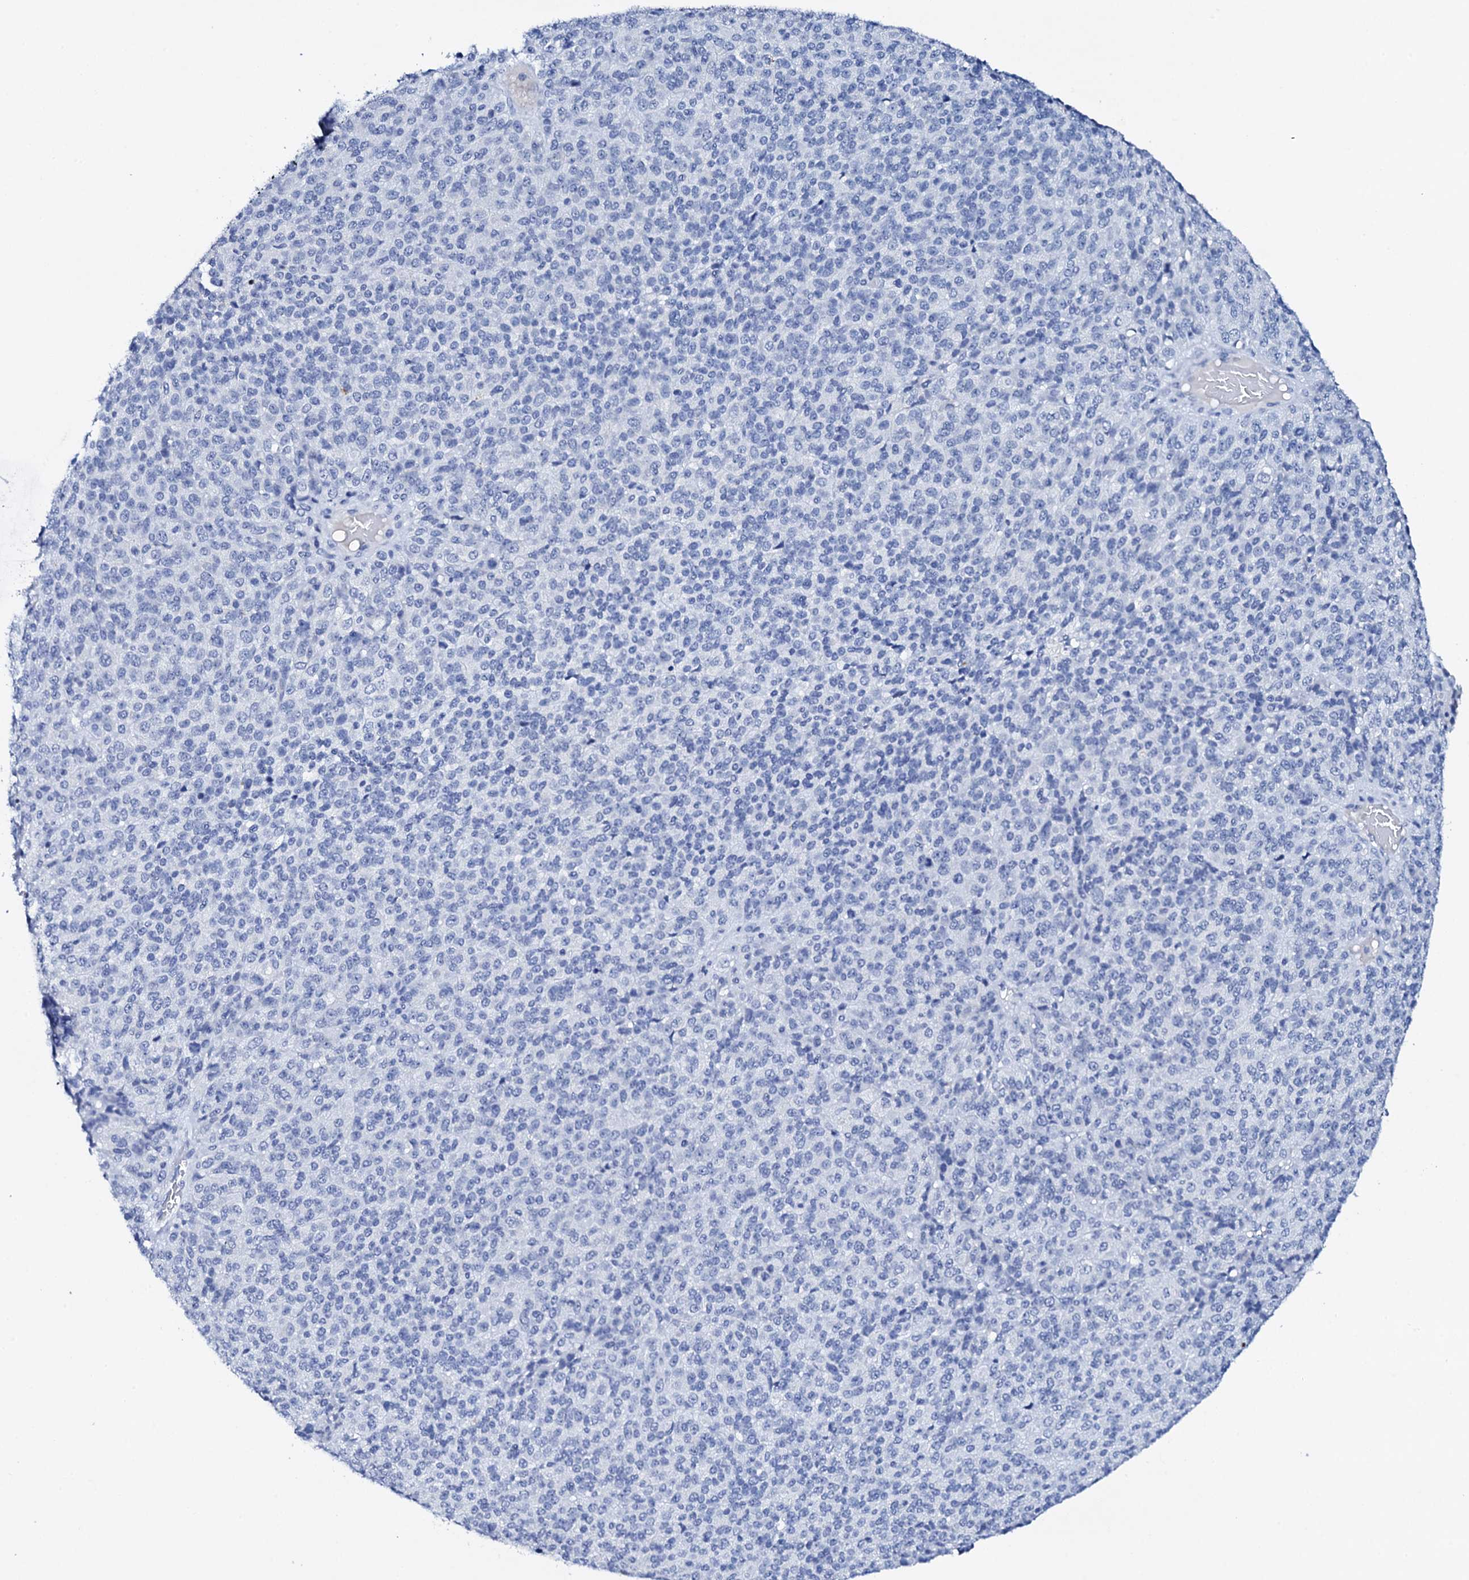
{"staining": {"intensity": "negative", "quantity": "none", "location": "none"}, "tissue": "melanoma", "cell_type": "Tumor cells", "image_type": "cancer", "snomed": [{"axis": "morphology", "description": "Malignant melanoma, Metastatic site"}, {"axis": "topography", "description": "Brain"}], "caption": "Immunohistochemical staining of malignant melanoma (metastatic site) shows no significant positivity in tumor cells.", "gene": "FBXL16", "patient": {"sex": "female", "age": 56}}